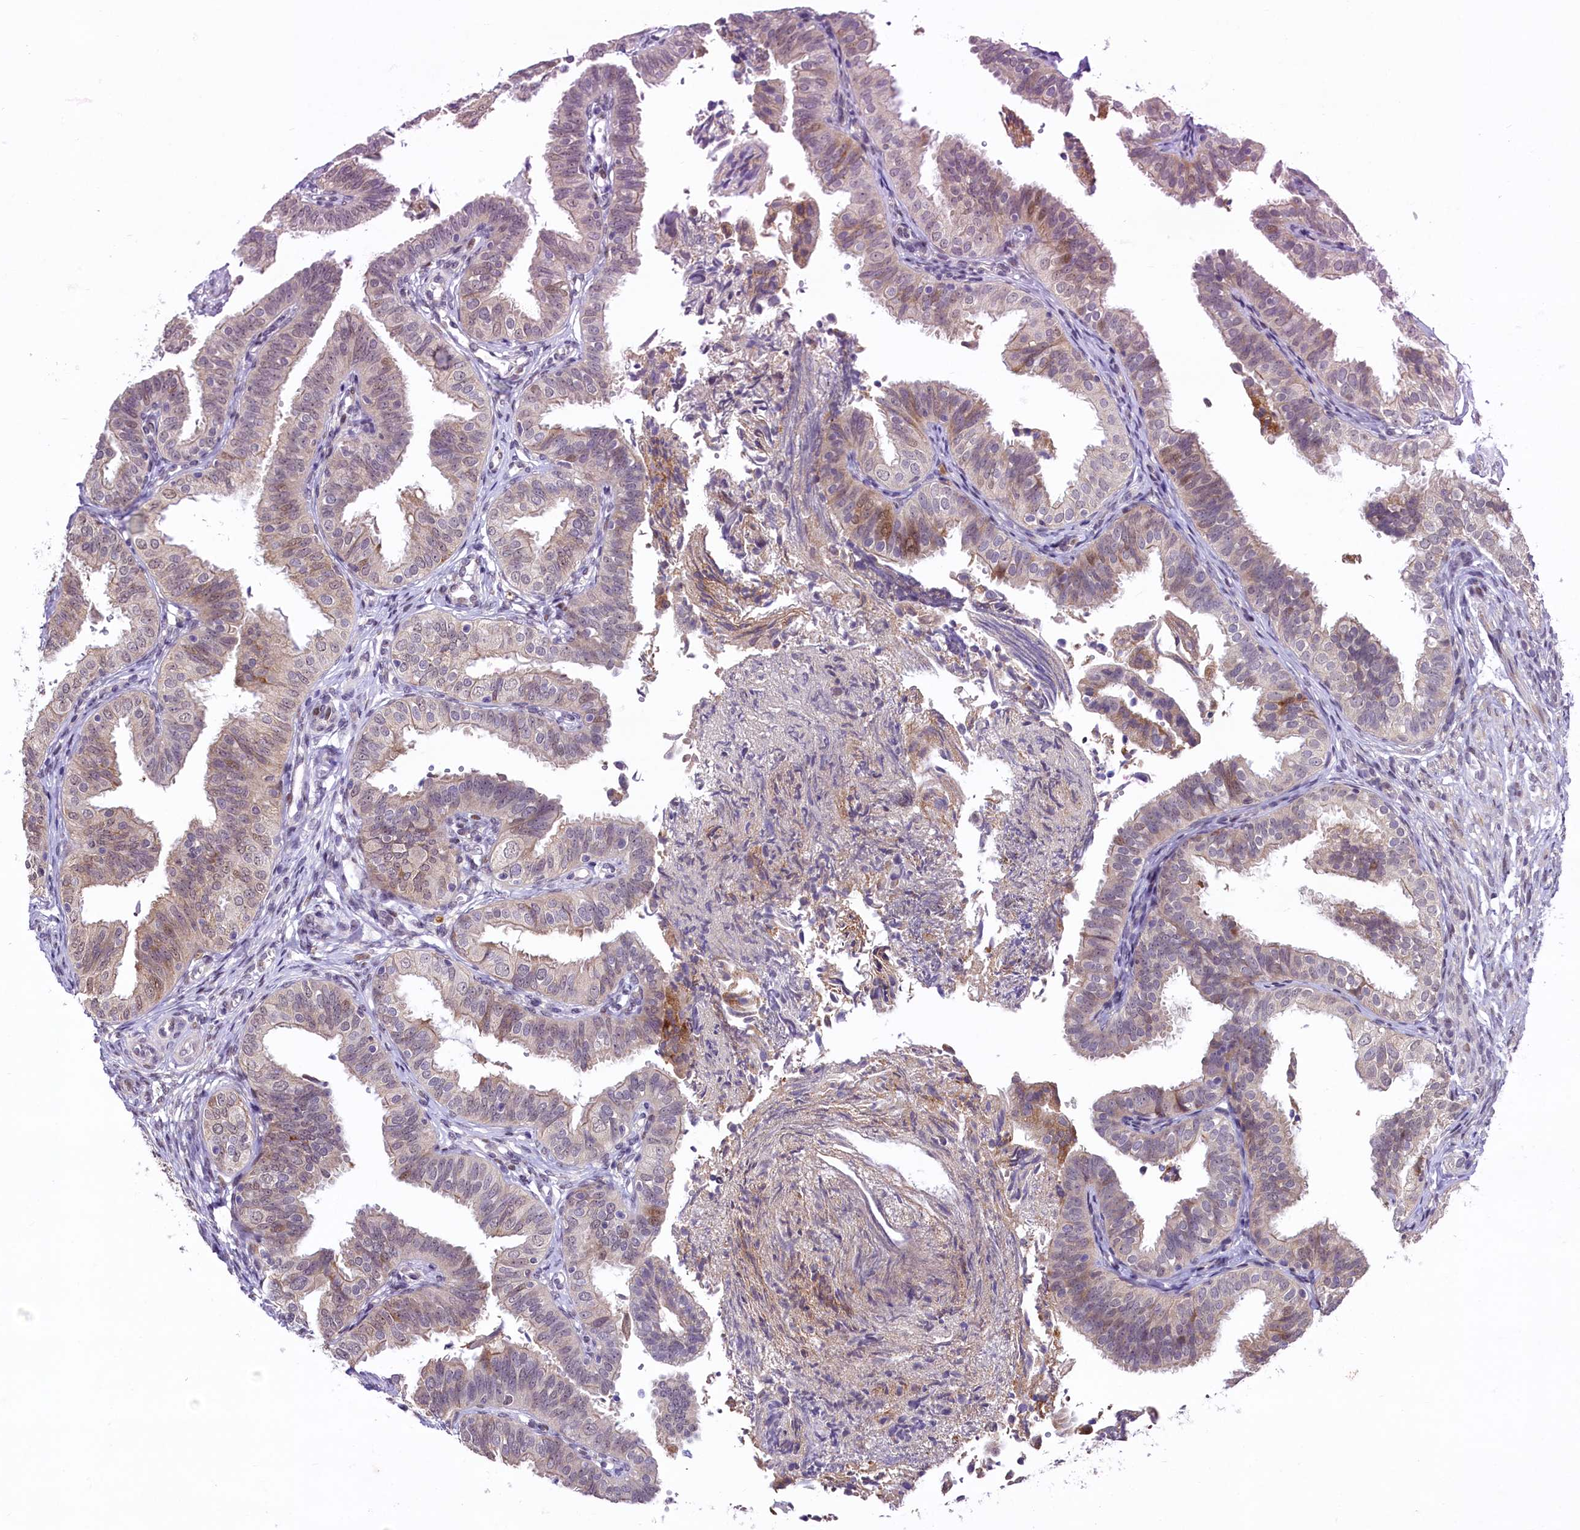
{"staining": {"intensity": "moderate", "quantity": "25%-75%", "location": "nuclear"}, "tissue": "fallopian tube", "cell_type": "Glandular cells", "image_type": "normal", "snomed": [{"axis": "morphology", "description": "Normal tissue, NOS"}, {"axis": "topography", "description": "Fallopian tube"}], "caption": "A brown stain highlights moderate nuclear staining of a protein in glandular cells of benign fallopian tube.", "gene": "ANKS3", "patient": {"sex": "female", "age": 35}}